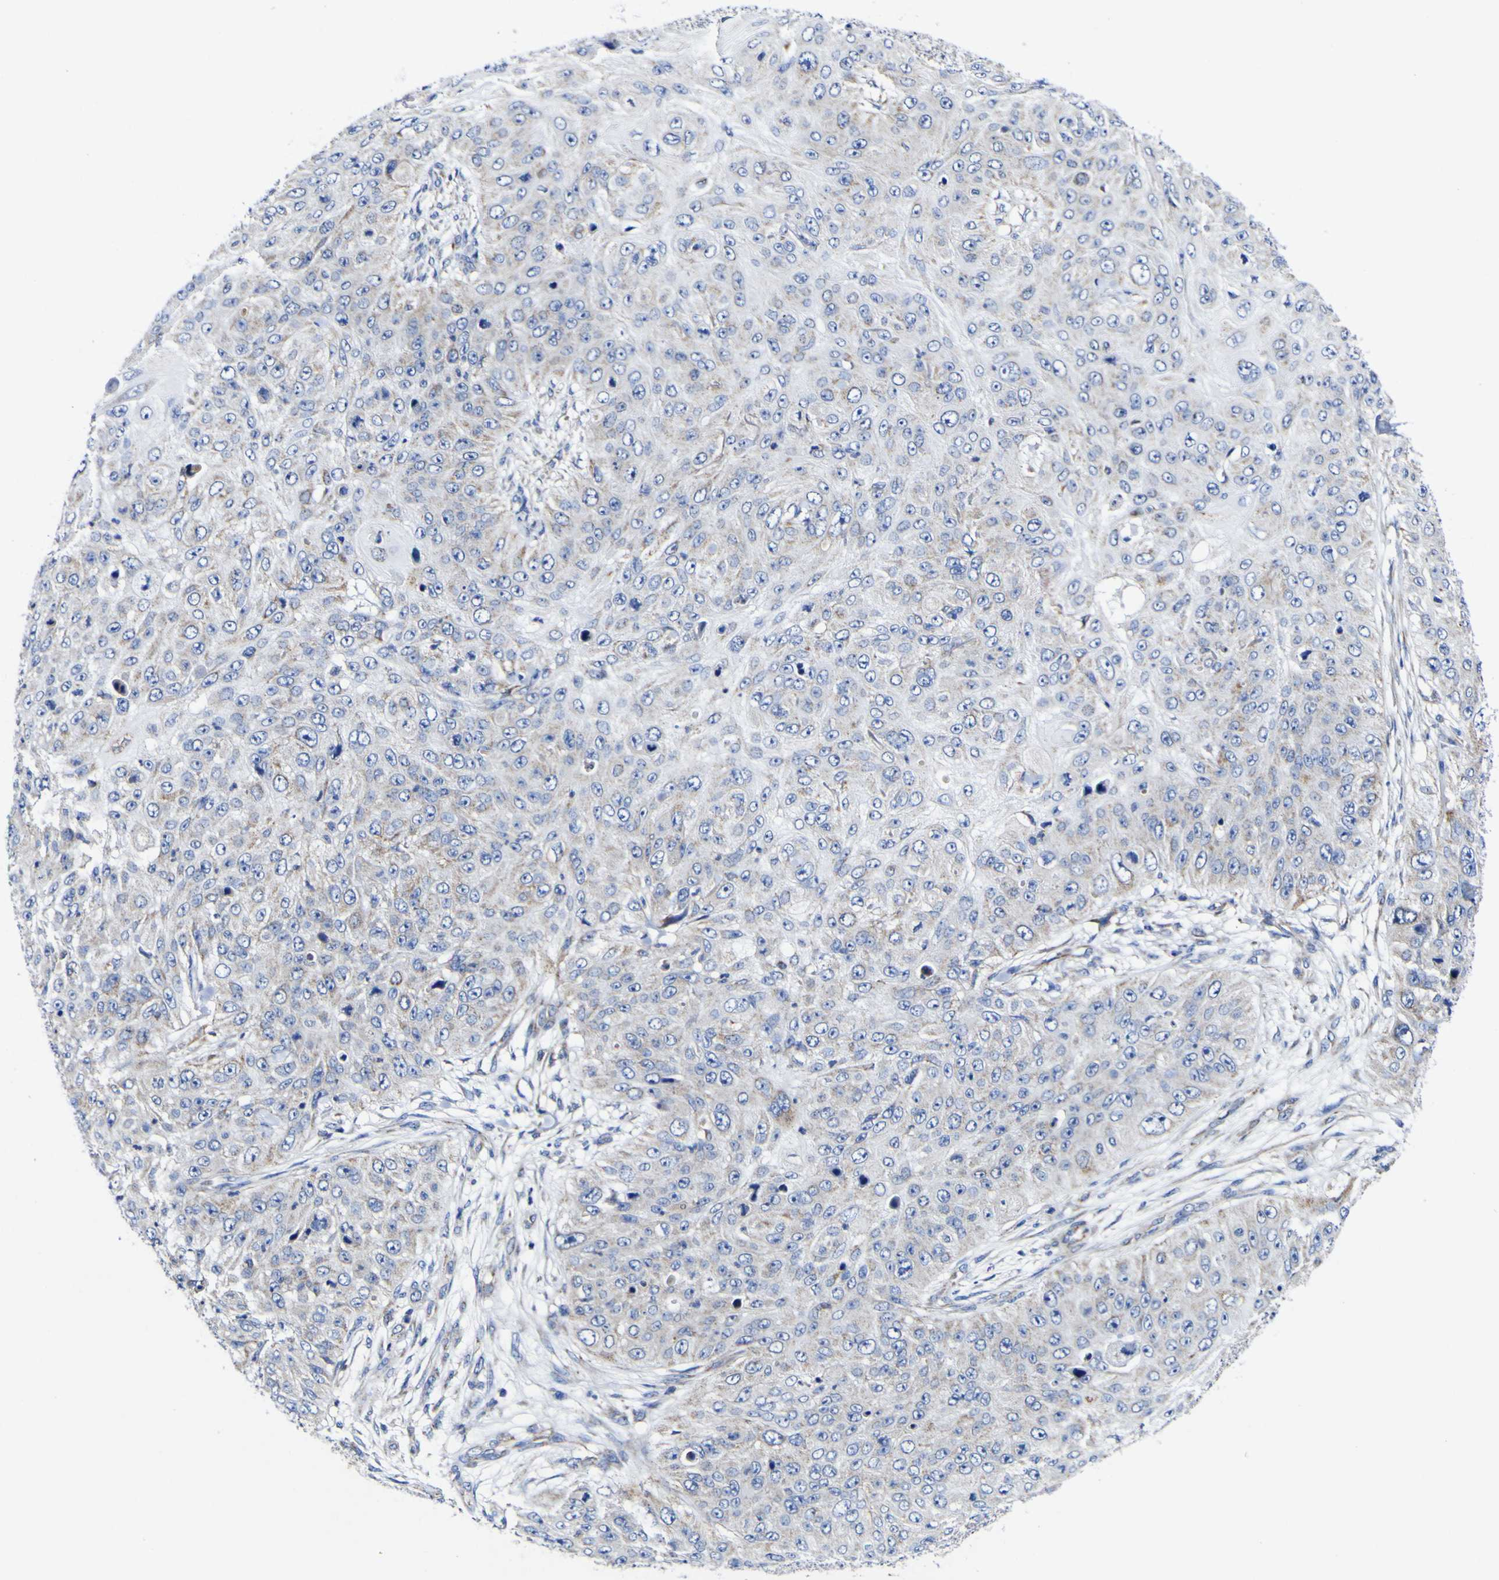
{"staining": {"intensity": "moderate", "quantity": "25%-75%", "location": "cytoplasmic/membranous"}, "tissue": "skin cancer", "cell_type": "Tumor cells", "image_type": "cancer", "snomed": [{"axis": "morphology", "description": "Squamous cell carcinoma, NOS"}, {"axis": "topography", "description": "Skin"}], "caption": "Protein staining reveals moderate cytoplasmic/membranous staining in about 25%-75% of tumor cells in squamous cell carcinoma (skin). The protein of interest is stained brown, and the nuclei are stained in blue (DAB (3,3'-diaminobenzidine) IHC with brightfield microscopy, high magnification).", "gene": "CCDC90B", "patient": {"sex": "female", "age": 80}}